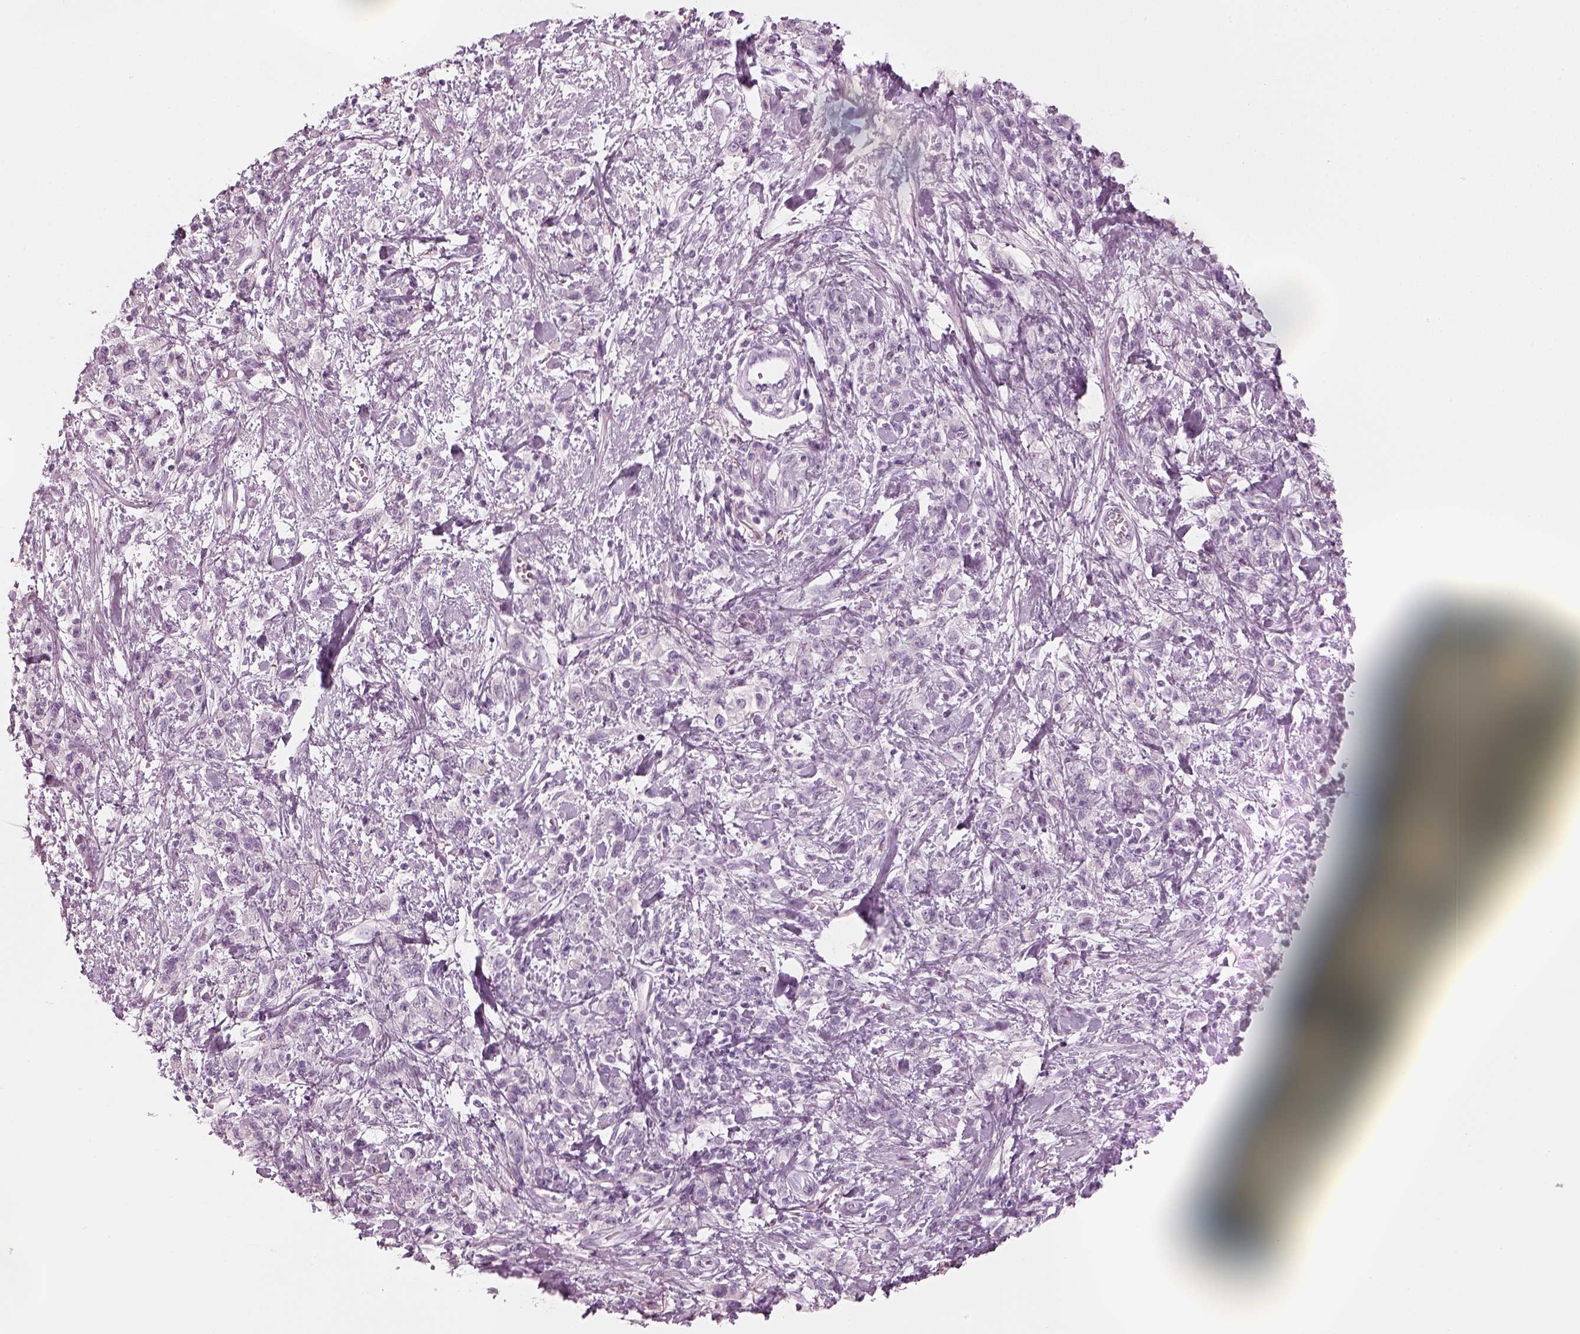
{"staining": {"intensity": "negative", "quantity": "none", "location": "none"}, "tissue": "stomach cancer", "cell_type": "Tumor cells", "image_type": "cancer", "snomed": [{"axis": "morphology", "description": "Adenocarcinoma, NOS"}, {"axis": "topography", "description": "Stomach"}], "caption": "DAB immunohistochemical staining of adenocarcinoma (stomach) shows no significant positivity in tumor cells.", "gene": "SAG", "patient": {"sex": "male", "age": 77}}